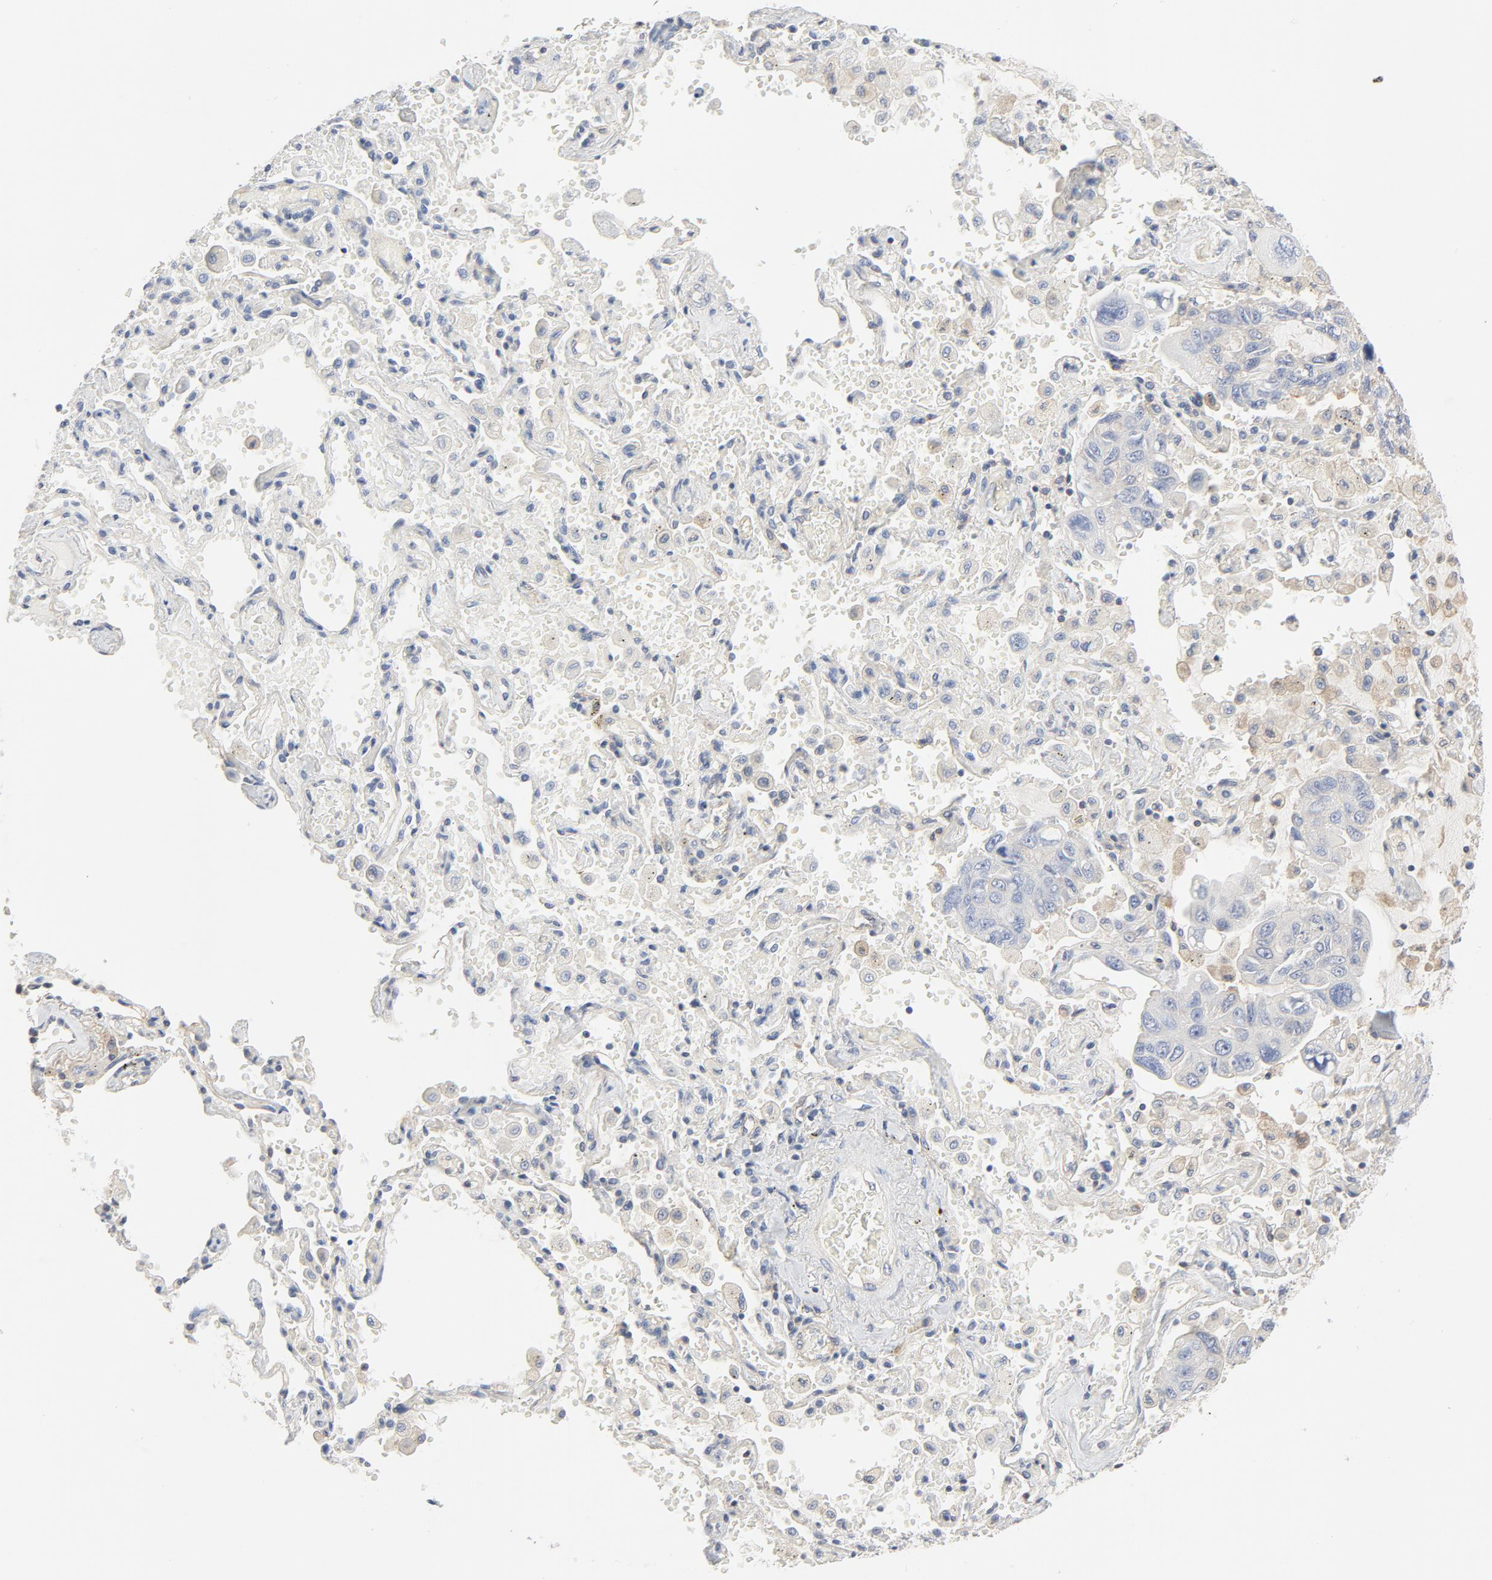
{"staining": {"intensity": "negative", "quantity": "none", "location": "none"}, "tissue": "lung cancer", "cell_type": "Tumor cells", "image_type": "cancer", "snomed": [{"axis": "morphology", "description": "Adenocarcinoma, NOS"}, {"axis": "topography", "description": "Lung"}], "caption": "Immunohistochemistry (IHC) of human lung adenocarcinoma demonstrates no expression in tumor cells.", "gene": "RABEP1", "patient": {"sex": "male", "age": 64}}